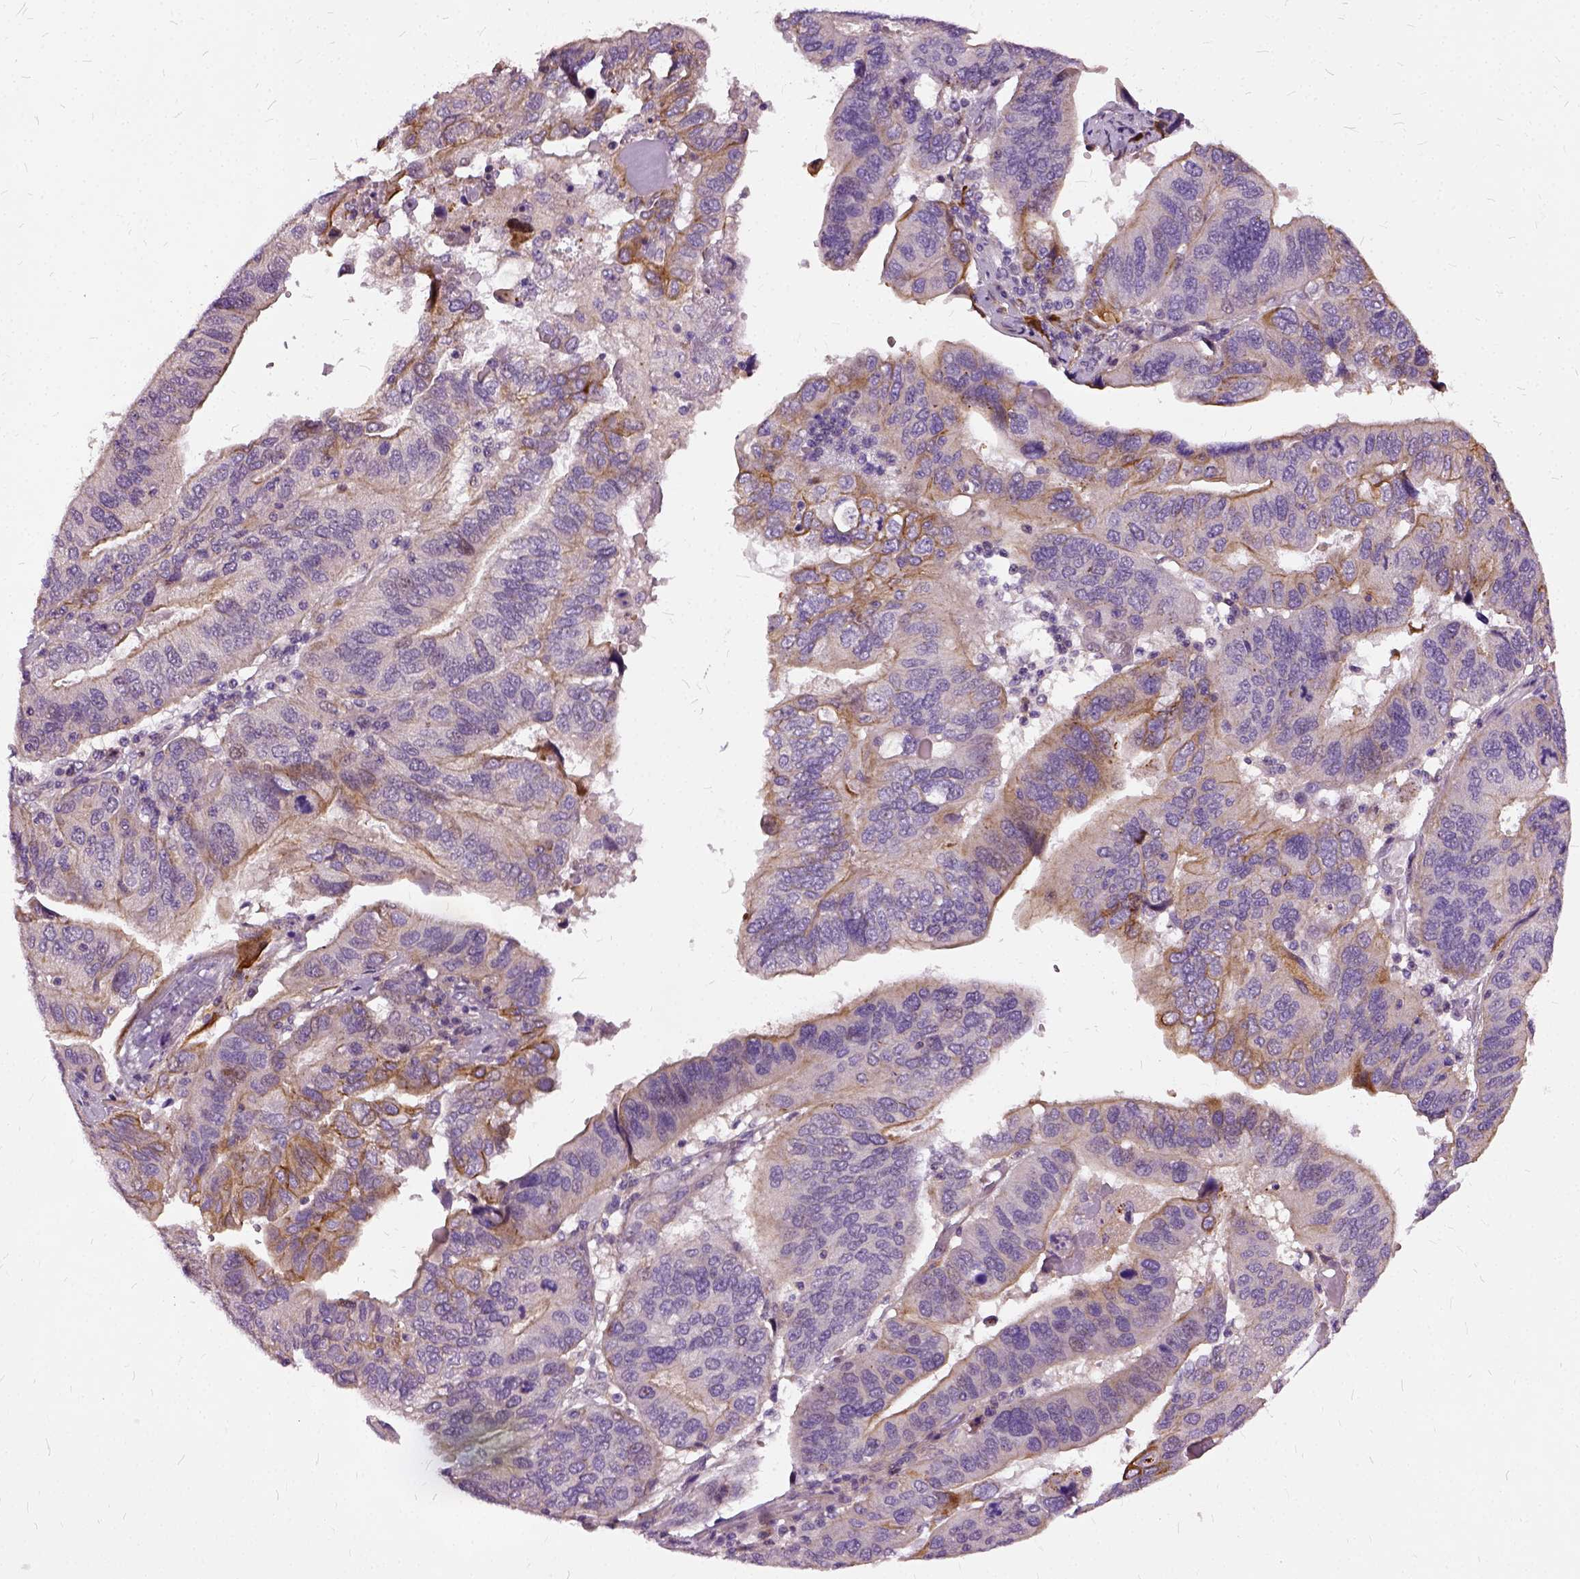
{"staining": {"intensity": "strong", "quantity": "25%-75%", "location": "cytoplasmic/membranous"}, "tissue": "ovarian cancer", "cell_type": "Tumor cells", "image_type": "cancer", "snomed": [{"axis": "morphology", "description": "Cystadenocarcinoma, serous, NOS"}, {"axis": "topography", "description": "Ovary"}], "caption": "Immunohistochemistry (DAB) staining of human ovarian serous cystadenocarcinoma shows strong cytoplasmic/membranous protein positivity in about 25%-75% of tumor cells.", "gene": "ILRUN", "patient": {"sex": "female", "age": 79}}